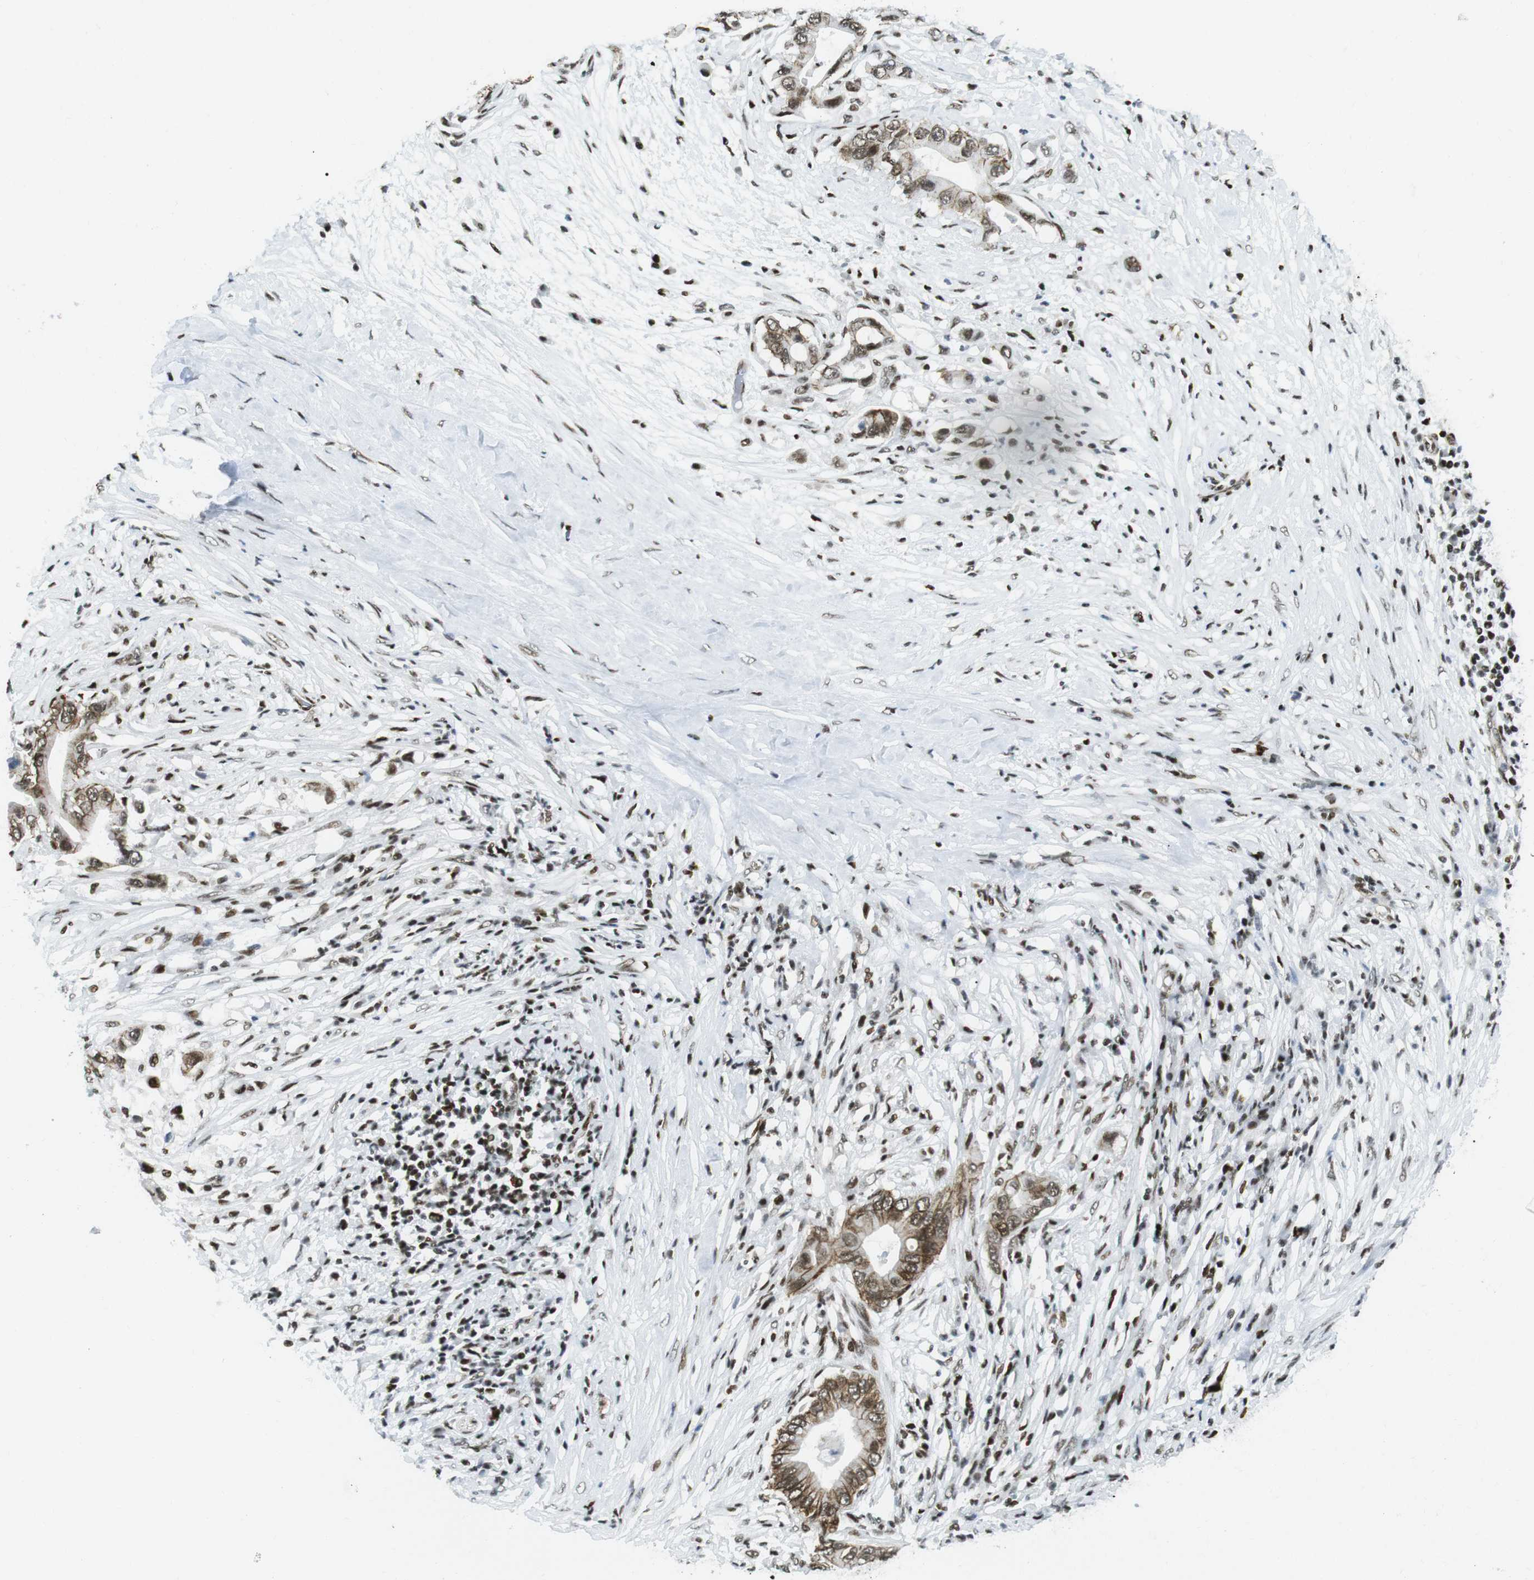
{"staining": {"intensity": "moderate", "quantity": ">75%", "location": "nuclear"}, "tissue": "pancreatic cancer", "cell_type": "Tumor cells", "image_type": "cancer", "snomed": [{"axis": "morphology", "description": "Adenocarcinoma, NOS"}, {"axis": "topography", "description": "Pancreas"}], "caption": "IHC image of human pancreatic cancer stained for a protein (brown), which reveals medium levels of moderate nuclear positivity in about >75% of tumor cells.", "gene": "ARID1A", "patient": {"sex": "male", "age": 77}}